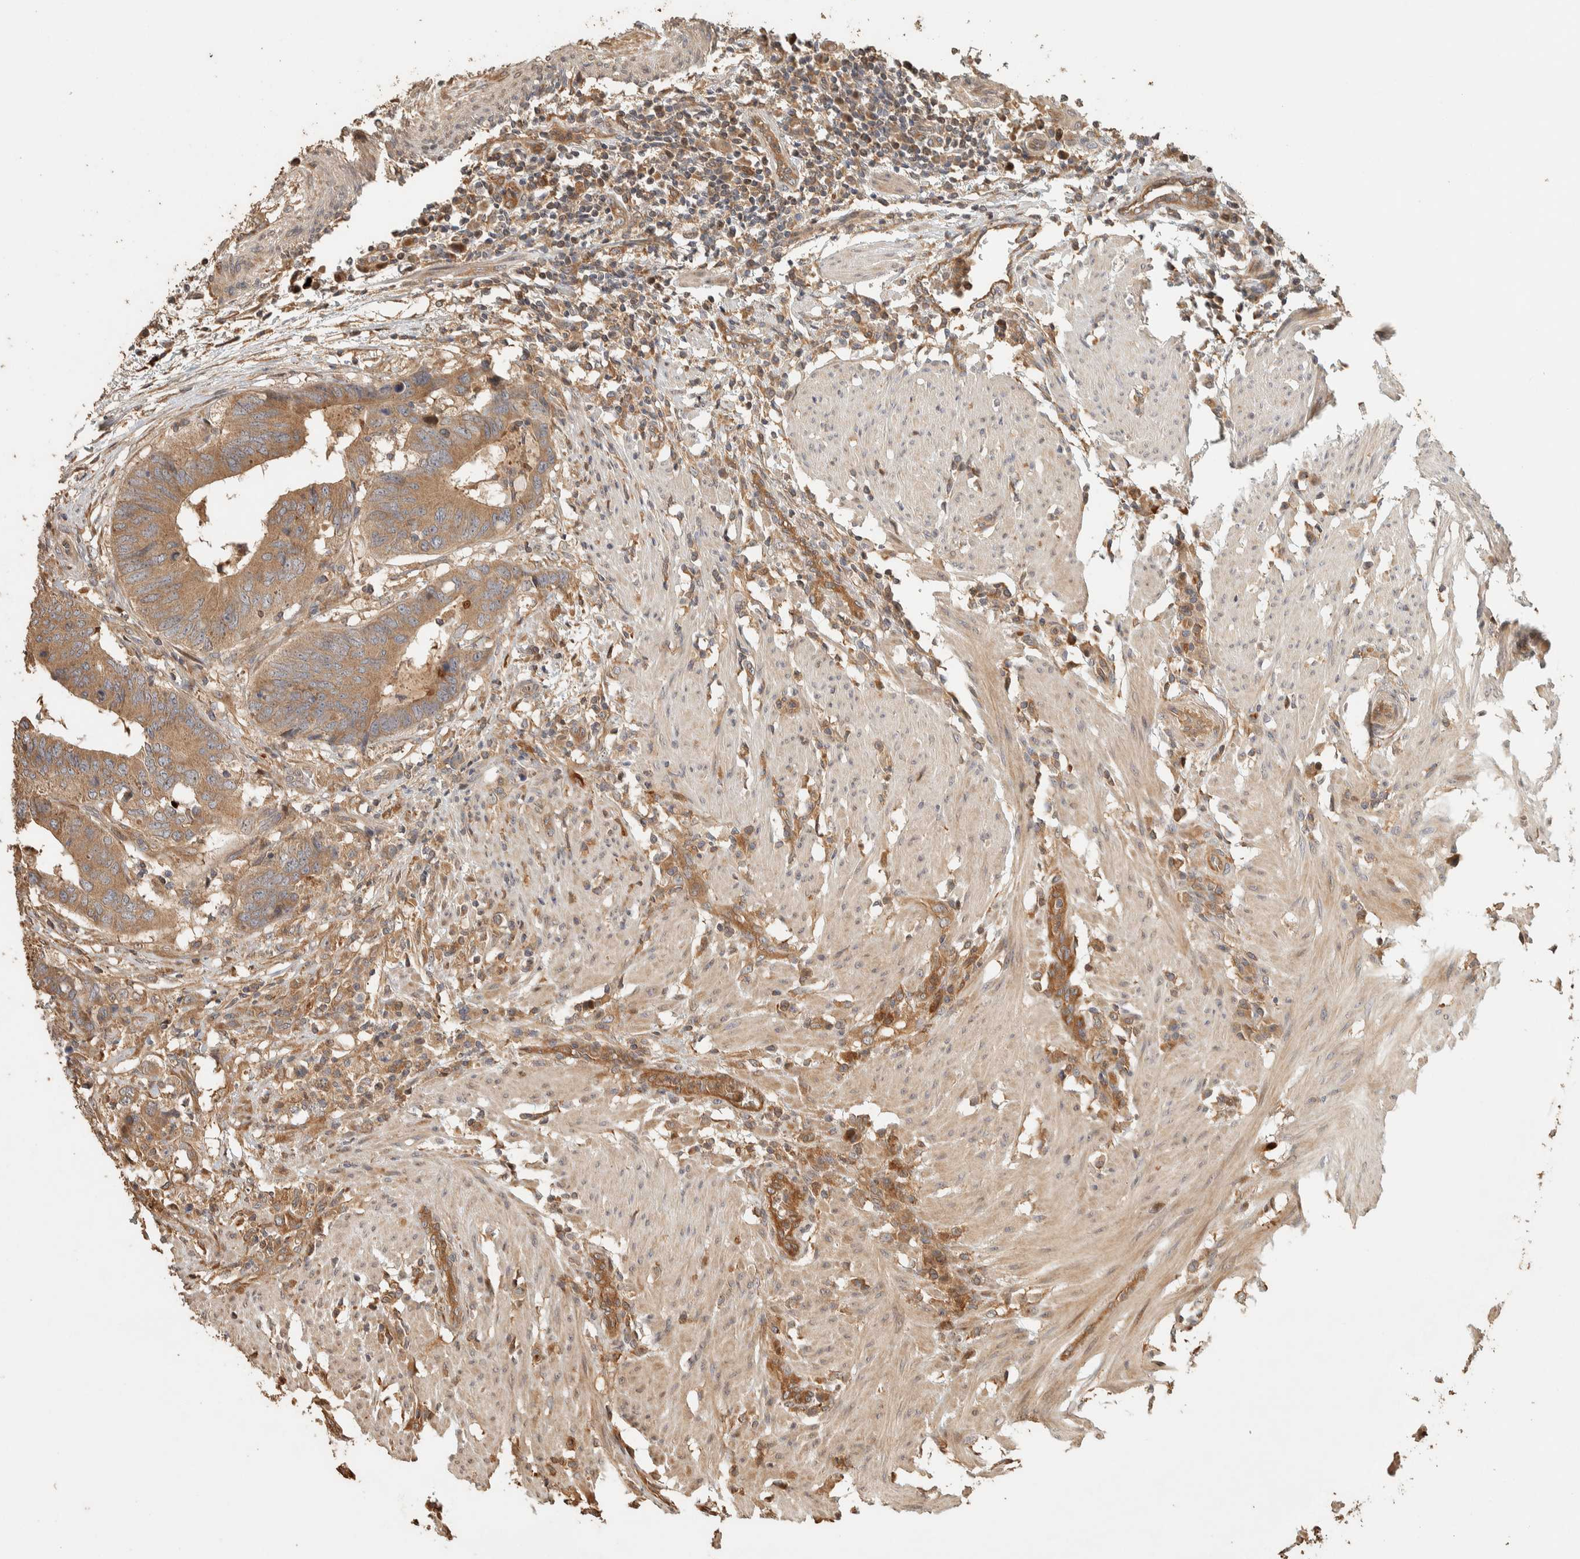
{"staining": {"intensity": "moderate", "quantity": ">75%", "location": "cytoplasmic/membranous"}, "tissue": "colorectal cancer", "cell_type": "Tumor cells", "image_type": "cancer", "snomed": [{"axis": "morphology", "description": "Adenocarcinoma, NOS"}, {"axis": "topography", "description": "Colon"}], "caption": "An immunohistochemistry histopathology image of neoplastic tissue is shown. Protein staining in brown labels moderate cytoplasmic/membranous positivity in colorectal adenocarcinoma within tumor cells.", "gene": "EXOC7", "patient": {"sex": "male", "age": 56}}